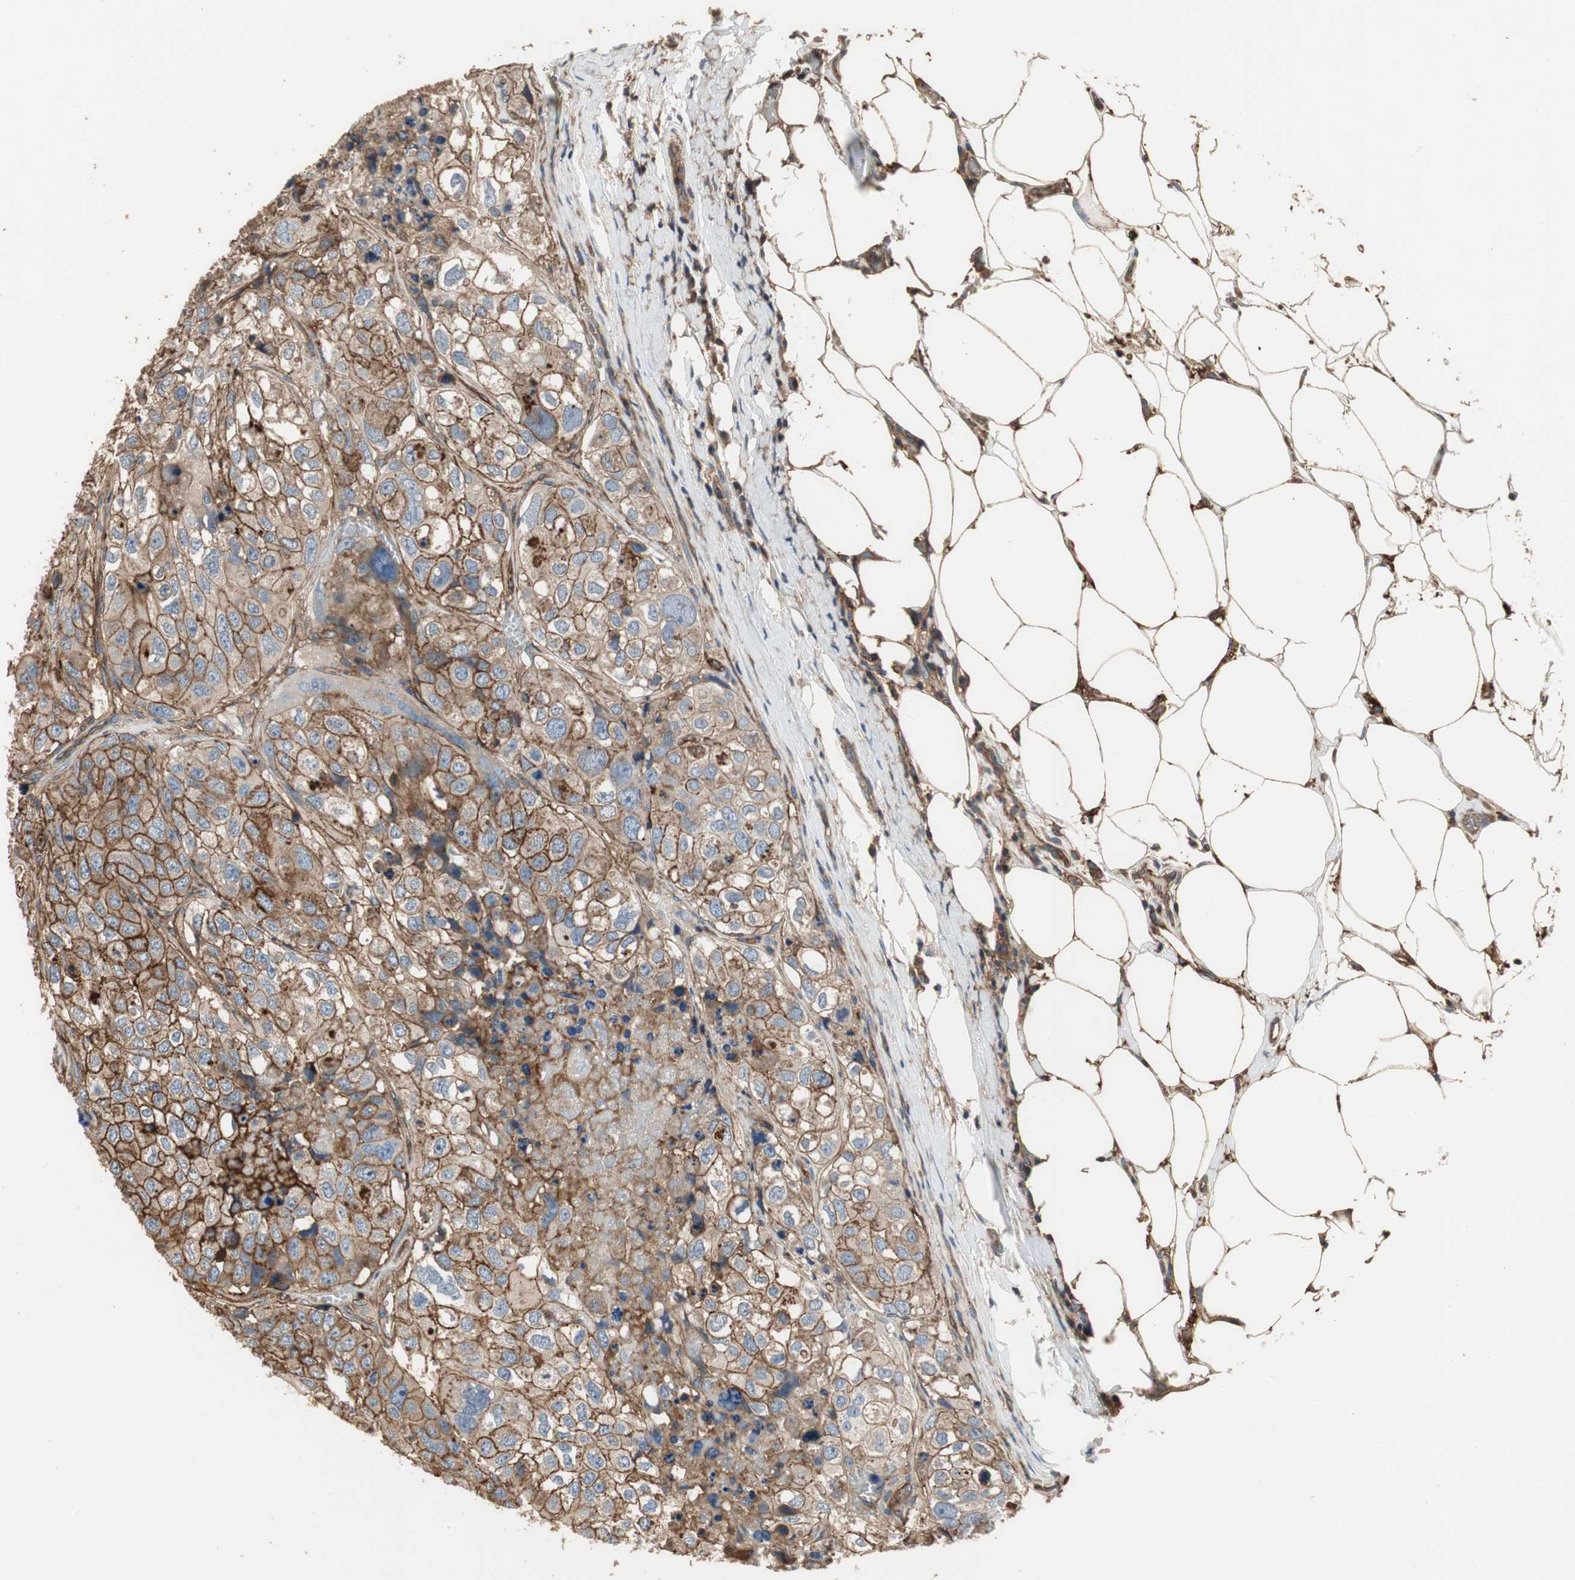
{"staining": {"intensity": "moderate", "quantity": ">75%", "location": "cytoplasmic/membranous"}, "tissue": "urothelial cancer", "cell_type": "Tumor cells", "image_type": "cancer", "snomed": [{"axis": "morphology", "description": "Urothelial carcinoma, High grade"}, {"axis": "topography", "description": "Lymph node"}, {"axis": "topography", "description": "Urinary bladder"}], "caption": "Tumor cells display medium levels of moderate cytoplasmic/membranous expression in about >75% of cells in human urothelial cancer.", "gene": "IL1RL1", "patient": {"sex": "male", "age": 51}}